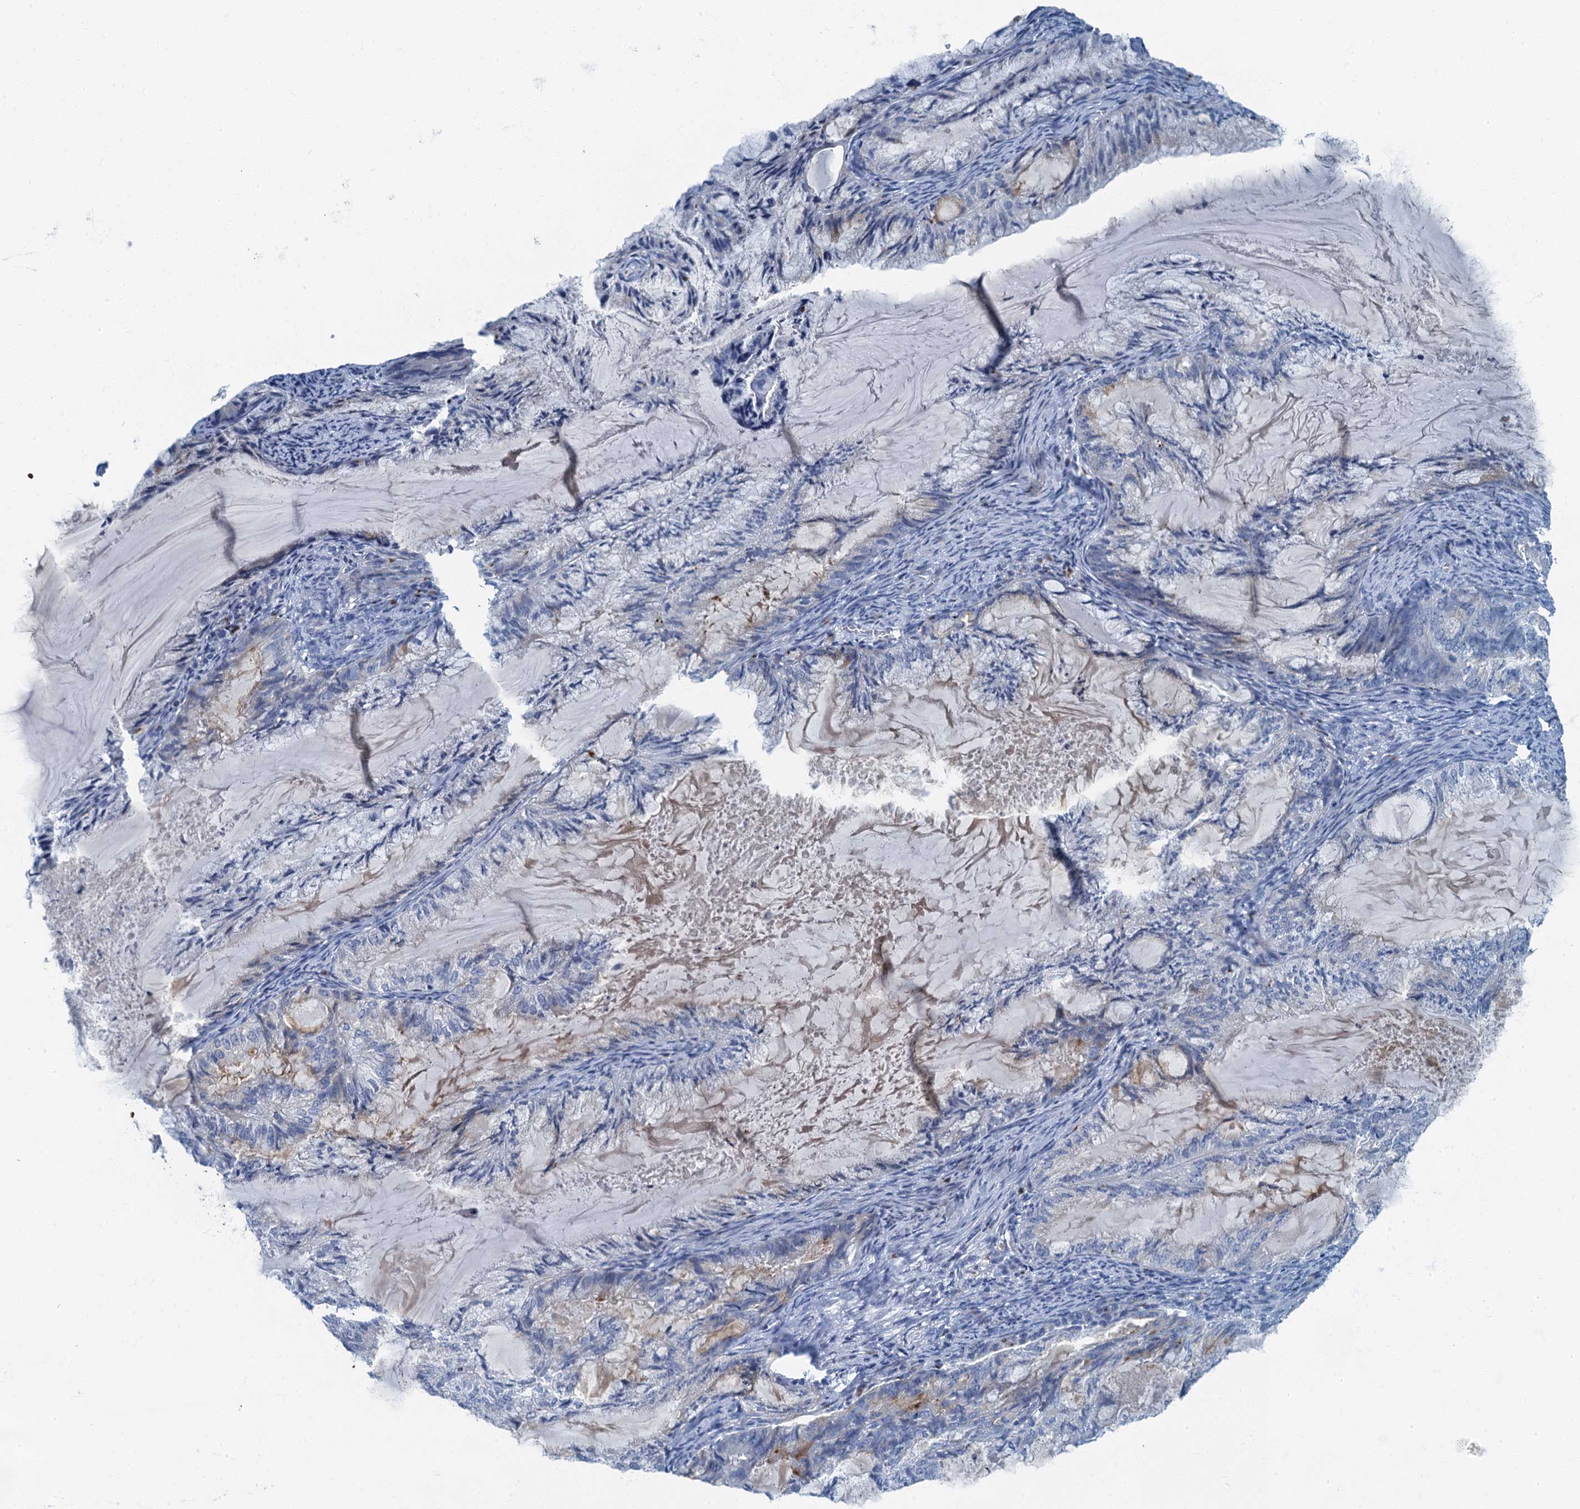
{"staining": {"intensity": "negative", "quantity": "none", "location": "none"}, "tissue": "endometrial cancer", "cell_type": "Tumor cells", "image_type": "cancer", "snomed": [{"axis": "morphology", "description": "Adenocarcinoma, NOS"}, {"axis": "topography", "description": "Endometrium"}], "caption": "Tumor cells are negative for brown protein staining in endometrial adenocarcinoma.", "gene": "LYPD3", "patient": {"sex": "female", "age": 86}}